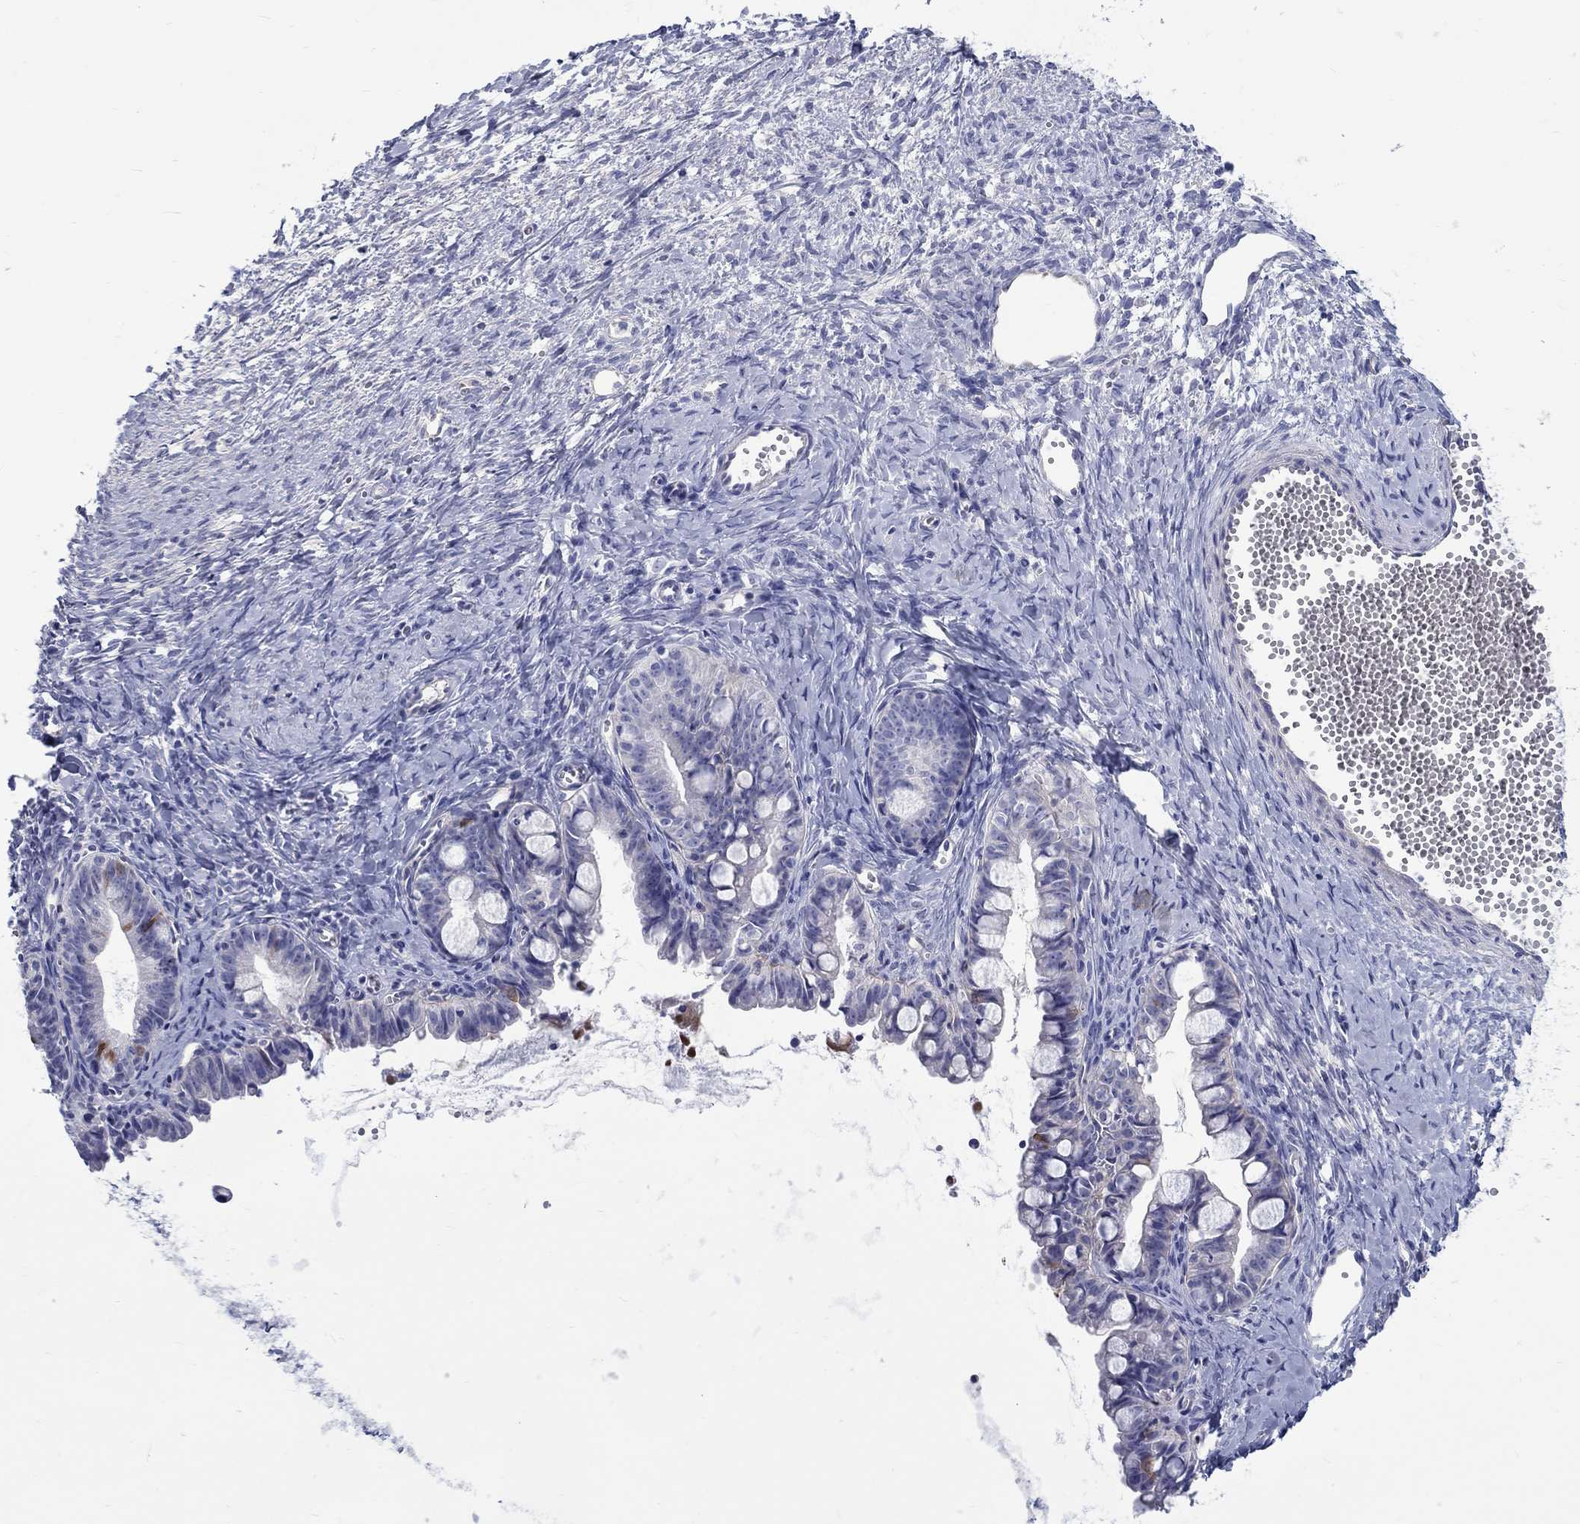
{"staining": {"intensity": "negative", "quantity": "none", "location": "none"}, "tissue": "ovarian cancer", "cell_type": "Tumor cells", "image_type": "cancer", "snomed": [{"axis": "morphology", "description": "Cystadenocarcinoma, mucinous, NOS"}, {"axis": "topography", "description": "Ovary"}], "caption": "Tumor cells show no significant protein staining in ovarian cancer (mucinous cystadenocarcinoma). (Stains: DAB immunohistochemistry (IHC) with hematoxylin counter stain, Microscopy: brightfield microscopy at high magnification).", "gene": "SH2D7", "patient": {"sex": "female", "age": 63}}